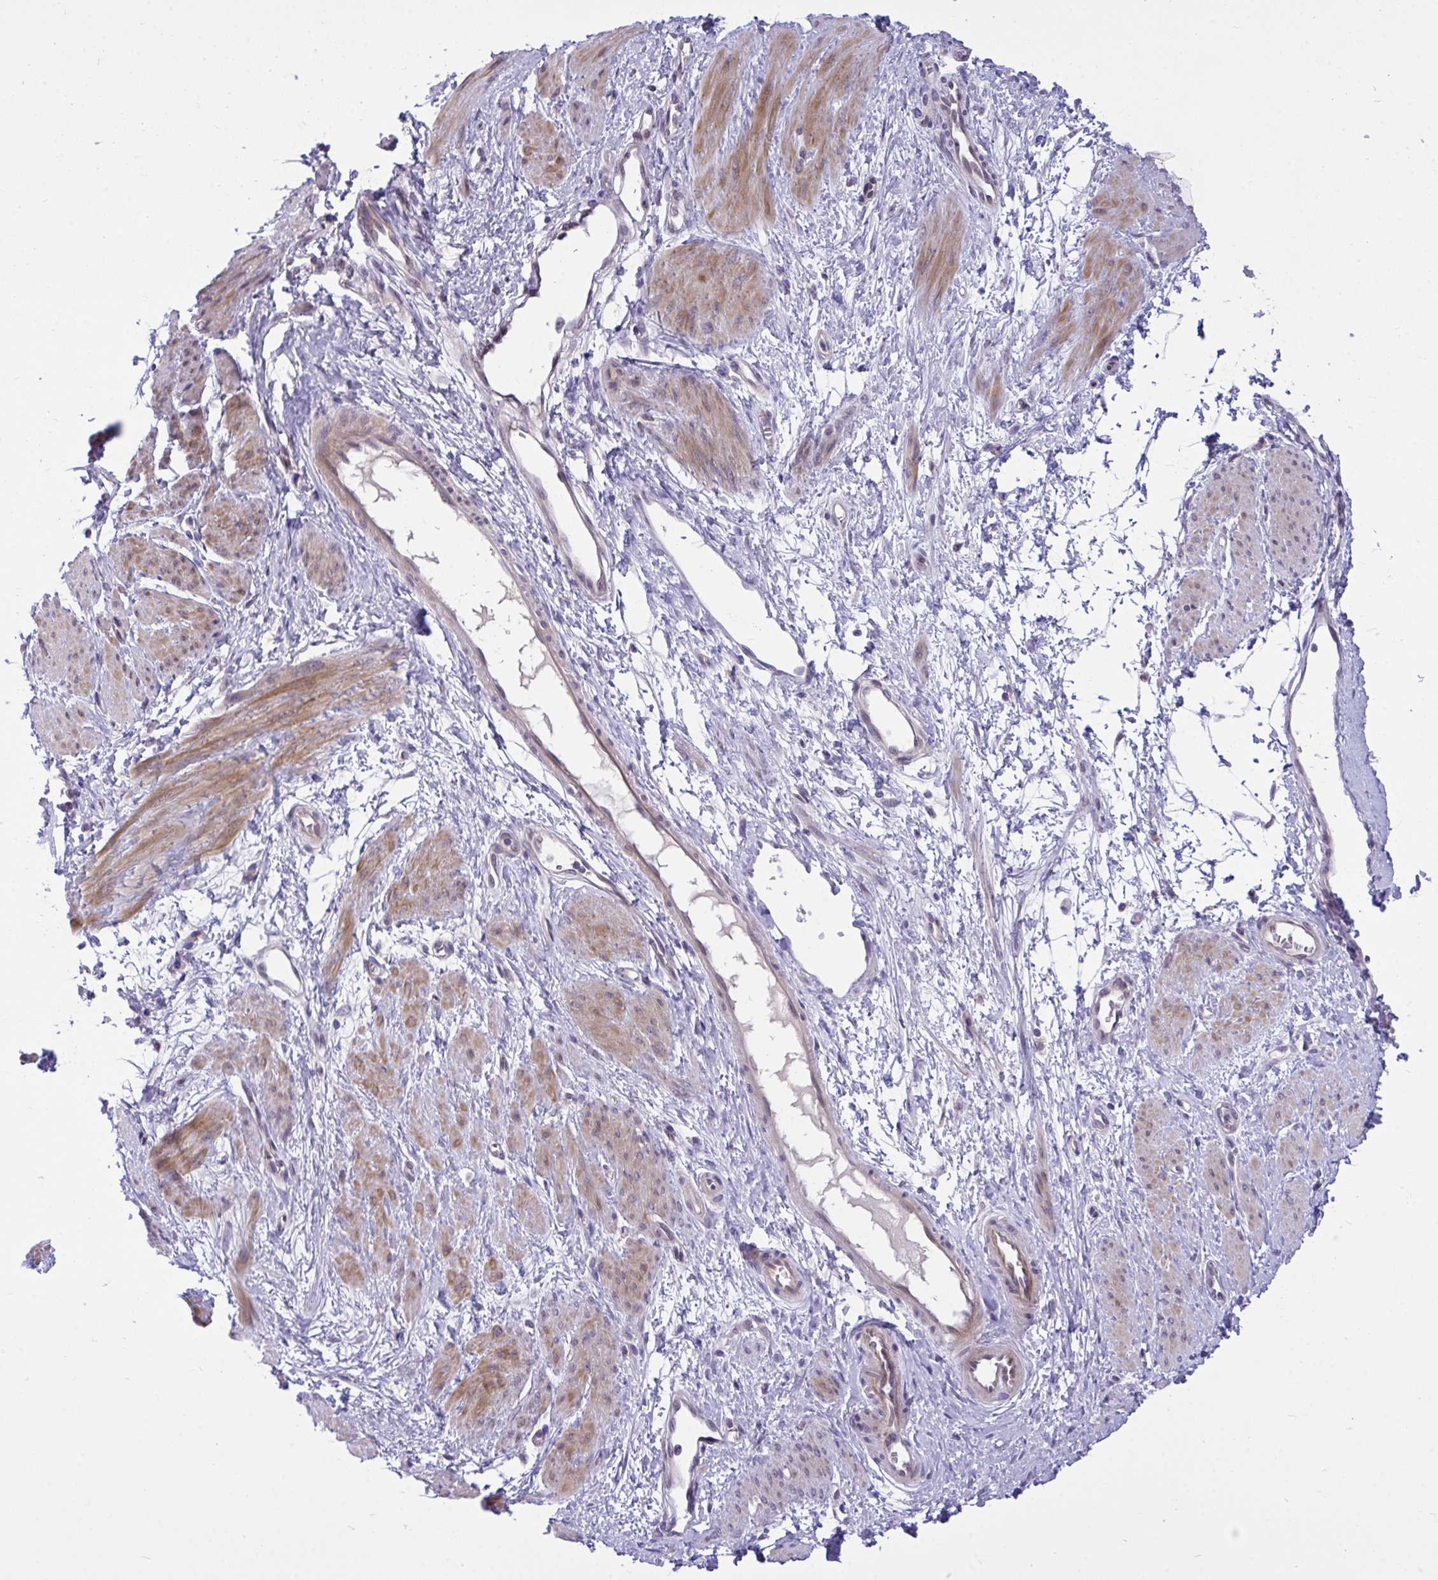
{"staining": {"intensity": "moderate", "quantity": "25%-75%", "location": "cytoplasmic/membranous"}, "tissue": "smooth muscle", "cell_type": "Smooth muscle cells", "image_type": "normal", "snomed": [{"axis": "morphology", "description": "Normal tissue, NOS"}, {"axis": "topography", "description": "Smooth muscle"}, {"axis": "topography", "description": "Uterus"}], "caption": "Unremarkable smooth muscle shows moderate cytoplasmic/membranous expression in approximately 25%-75% of smooth muscle cells, visualized by immunohistochemistry. (IHC, brightfield microscopy, high magnification).", "gene": "HMBOX1", "patient": {"sex": "female", "age": 39}}